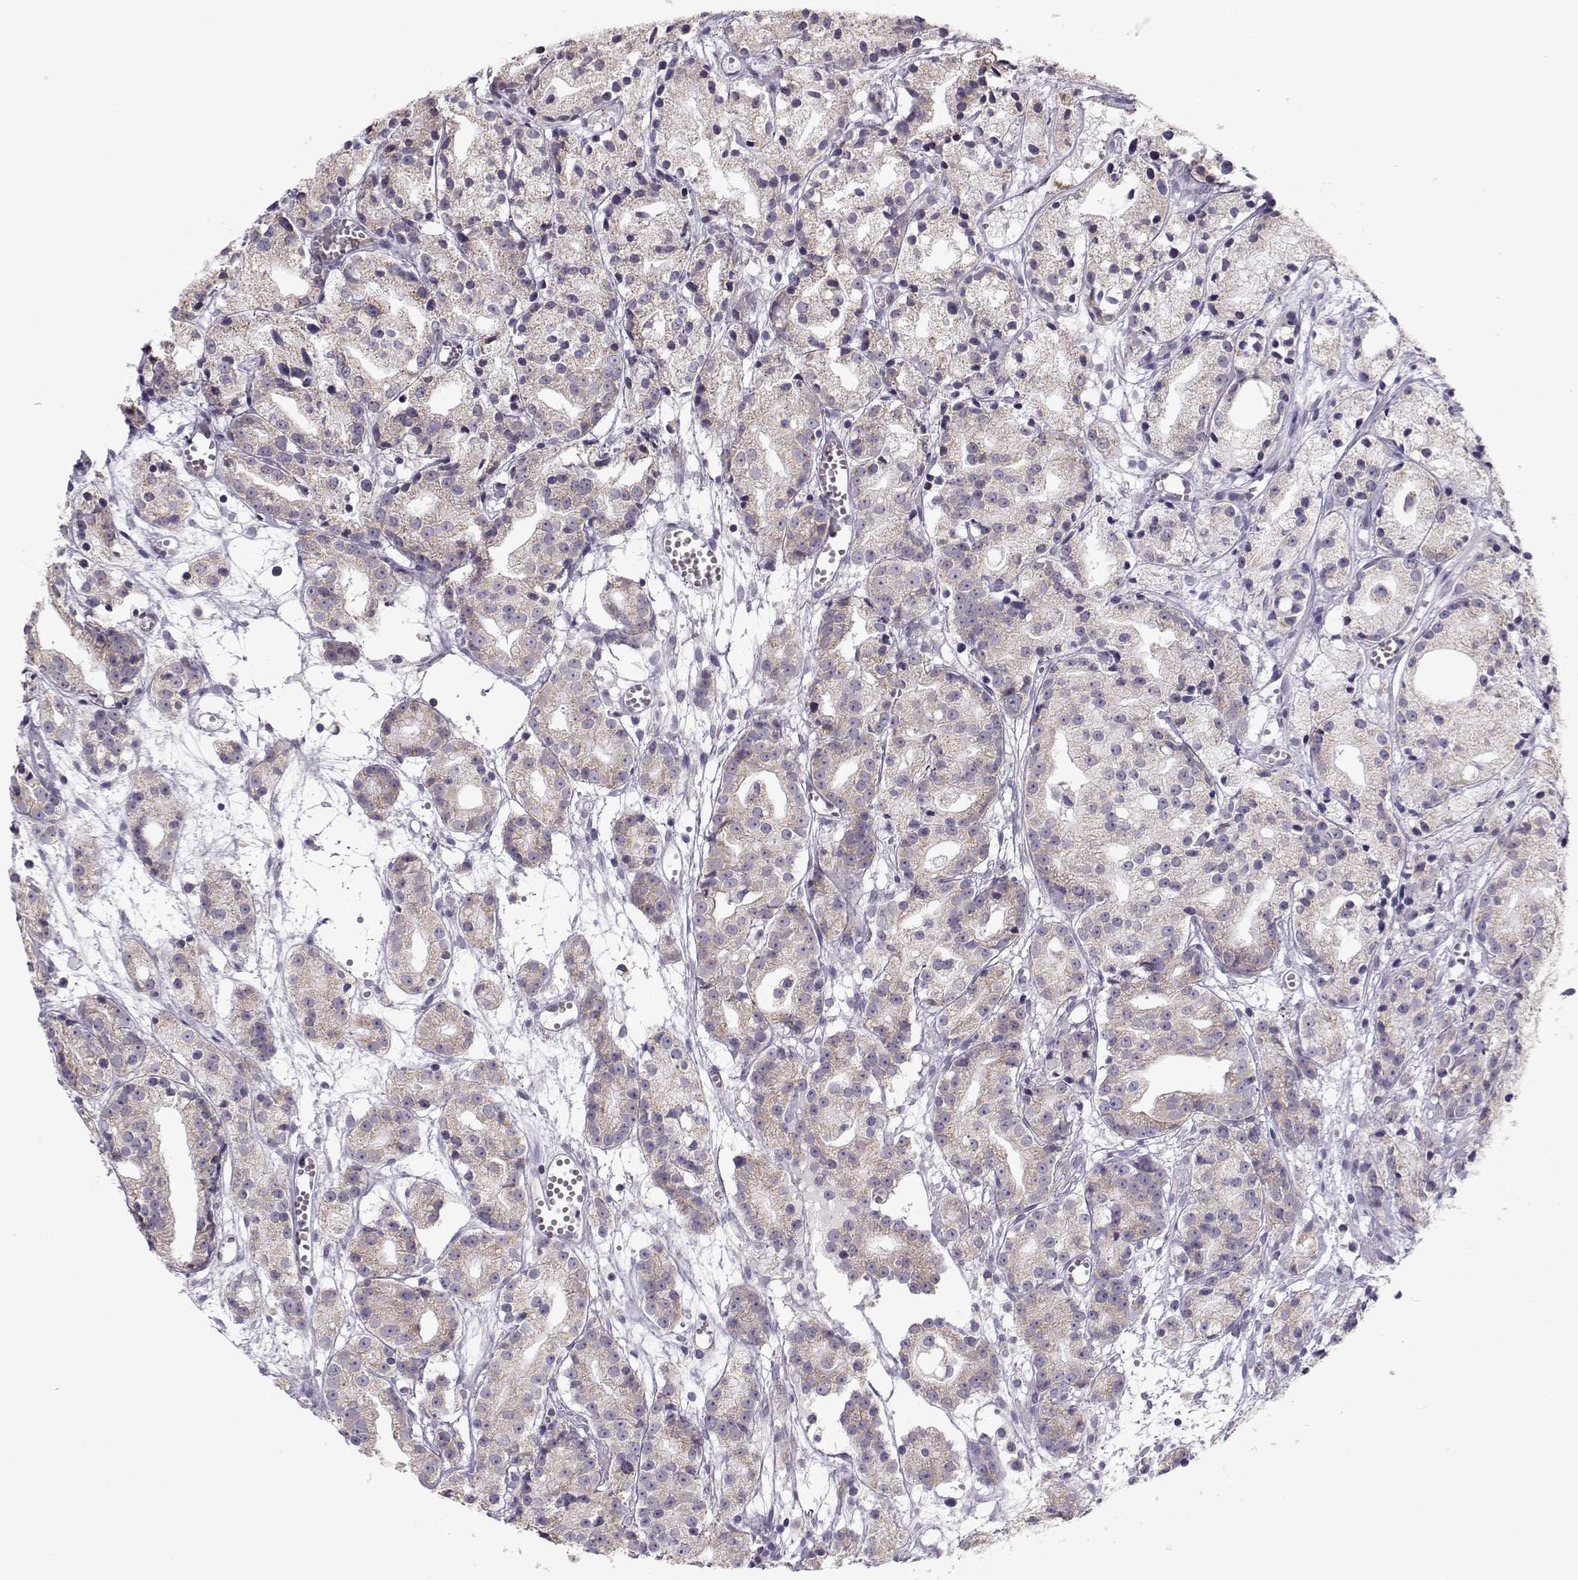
{"staining": {"intensity": "weak", "quantity": "25%-75%", "location": "cytoplasmic/membranous"}, "tissue": "prostate cancer", "cell_type": "Tumor cells", "image_type": "cancer", "snomed": [{"axis": "morphology", "description": "Adenocarcinoma, Medium grade"}, {"axis": "topography", "description": "Prostate"}], "caption": "Immunohistochemical staining of human medium-grade adenocarcinoma (prostate) displays weak cytoplasmic/membranous protein staining in about 25%-75% of tumor cells. (Brightfield microscopy of DAB IHC at high magnification).", "gene": "KLF17", "patient": {"sex": "male", "age": 74}}